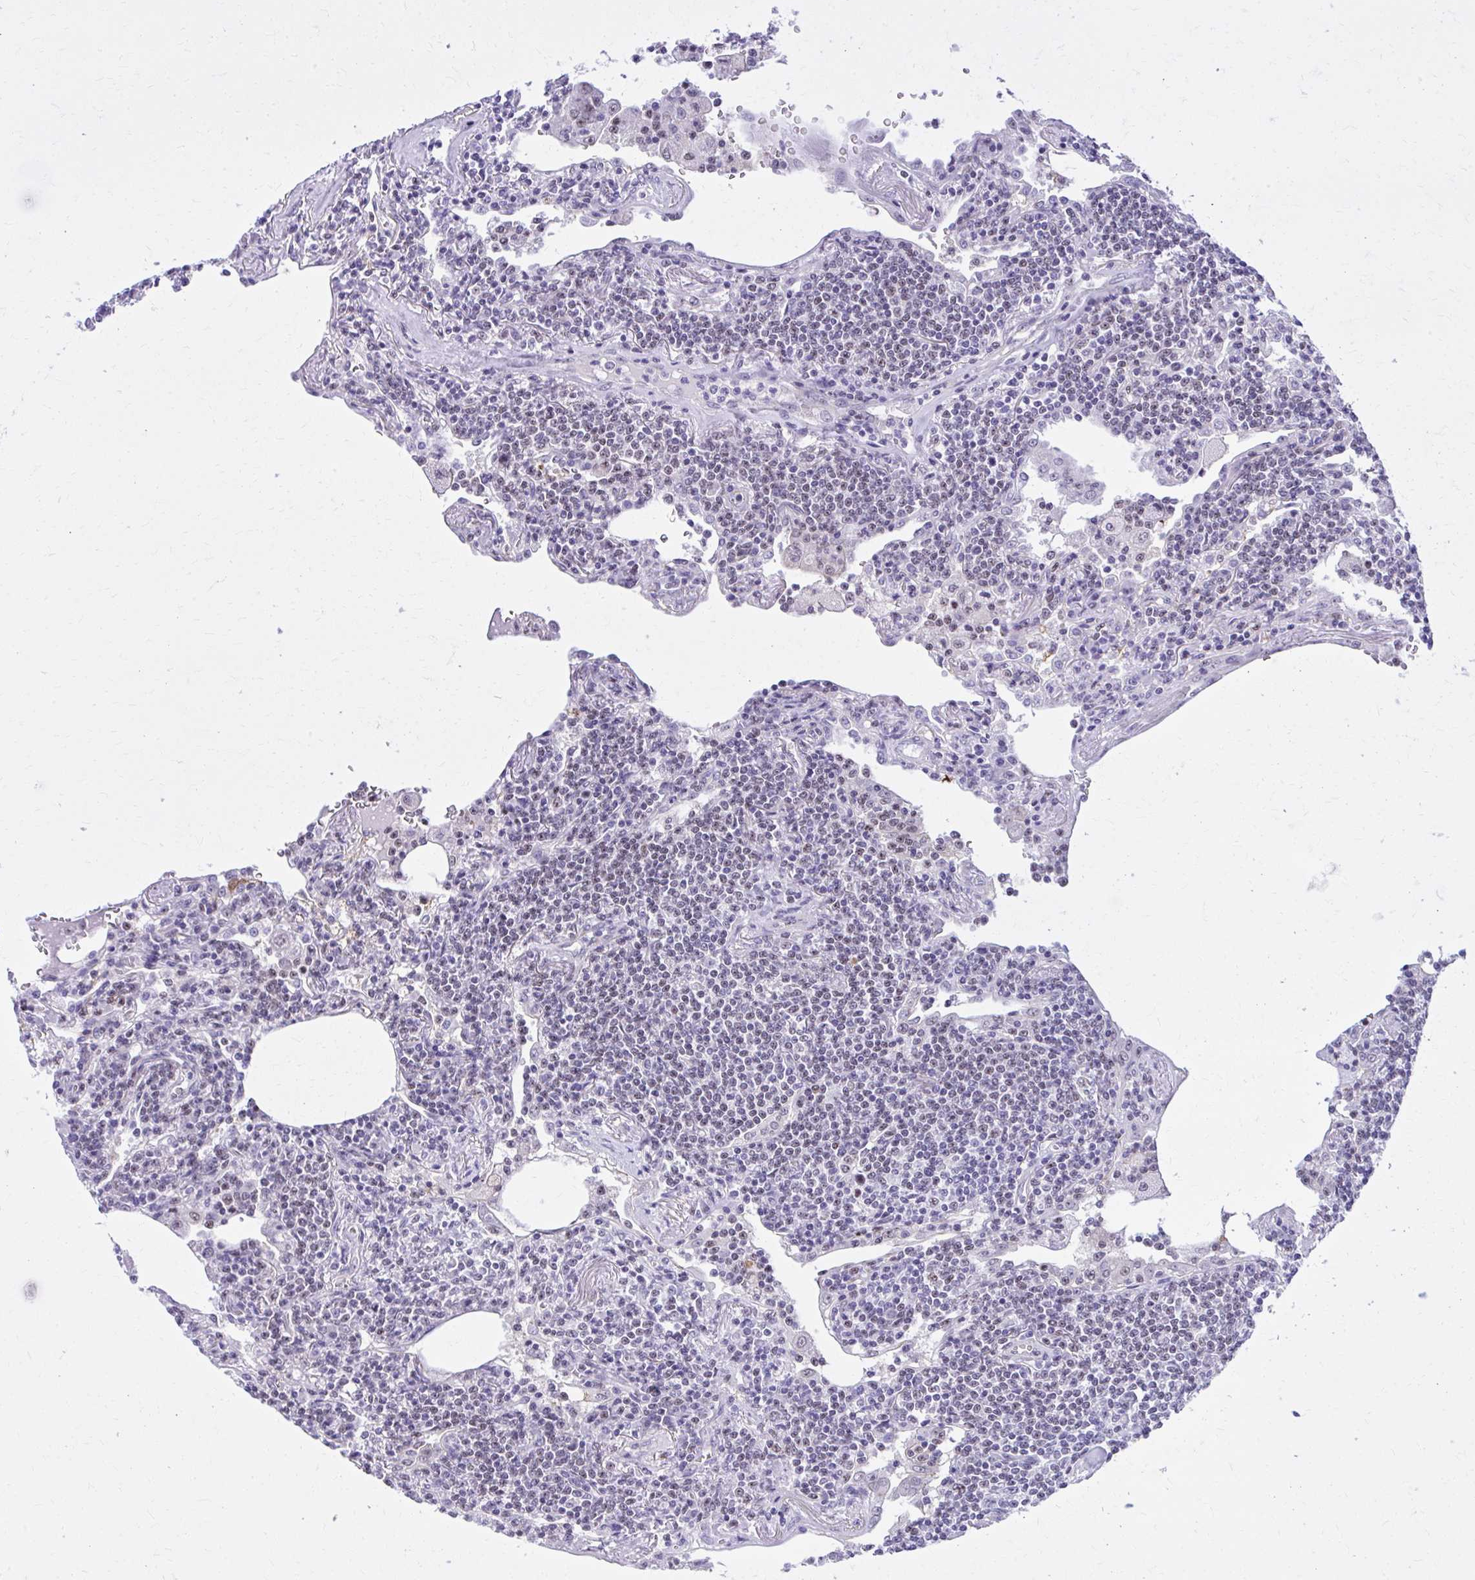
{"staining": {"intensity": "negative", "quantity": "none", "location": "none"}, "tissue": "lymphoma", "cell_type": "Tumor cells", "image_type": "cancer", "snomed": [{"axis": "morphology", "description": "Malignant lymphoma, non-Hodgkin's type, Low grade"}, {"axis": "topography", "description": "Lung"}], "caption": "A photomicrograph of lymphoma stained for a protein shows no brown staining in tumor cells.", "gene": "RASL11B", "patient": {"sex": "female", "age": 71}}